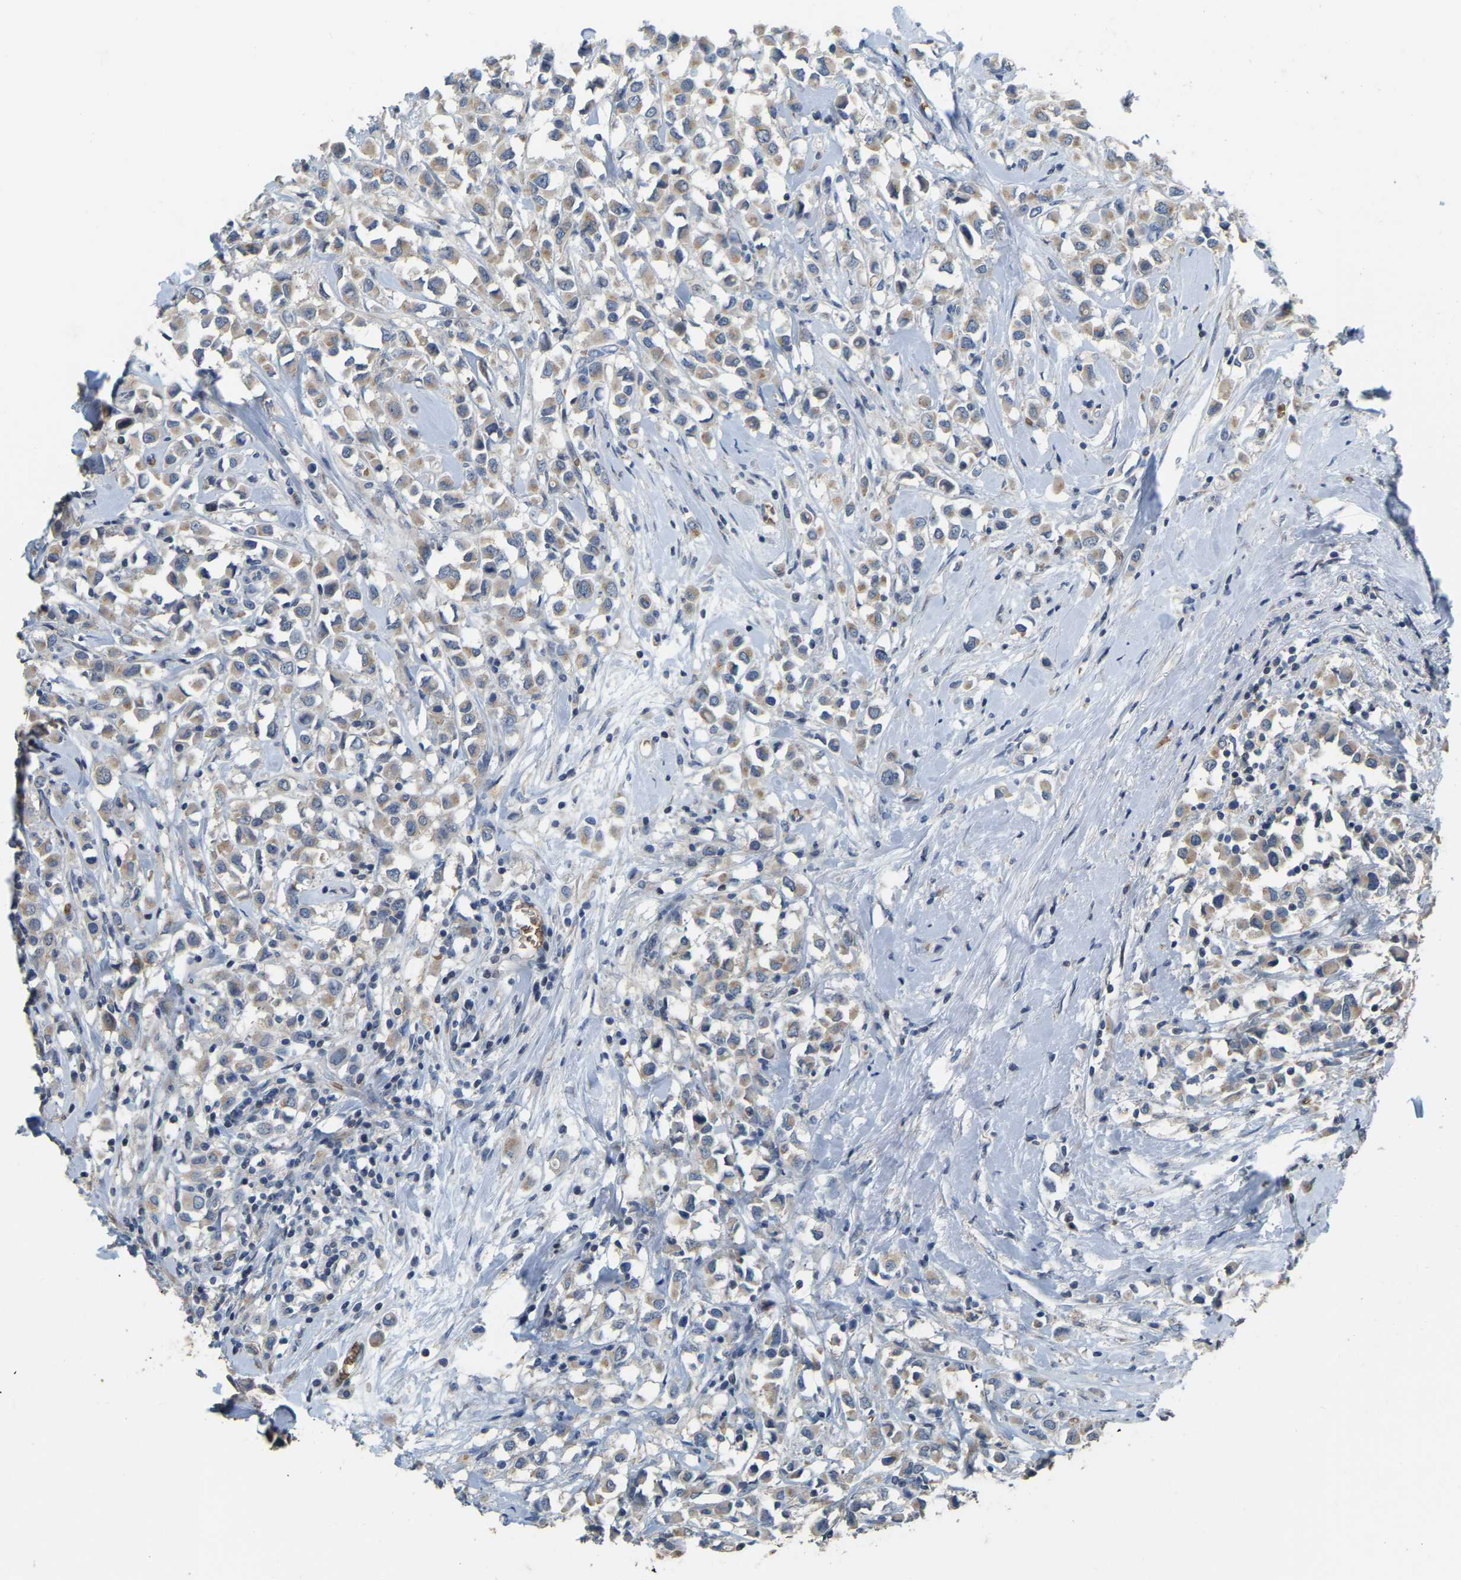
{"staining": {"intensity": "weak", "quantity": ">75%", "location": "cytoplasmic/membranous"}, "tissue": "breast cancer", "cell_type": "Tumor cells", "image_type": "cancer", "snomed": [{"axis": "morphology", "description": "Duct carcinoma"}, {"axis": "topography", "description": "Breast"}], "caption": "Brown immunohistochemical staining in breast cancer shows weak cytoplasmic/membranous expression in about >75% of tumor cells. Nuclei are stained in blue.", "gene": "CFAP298", "patient": {"sex": "female", "age": 61}}